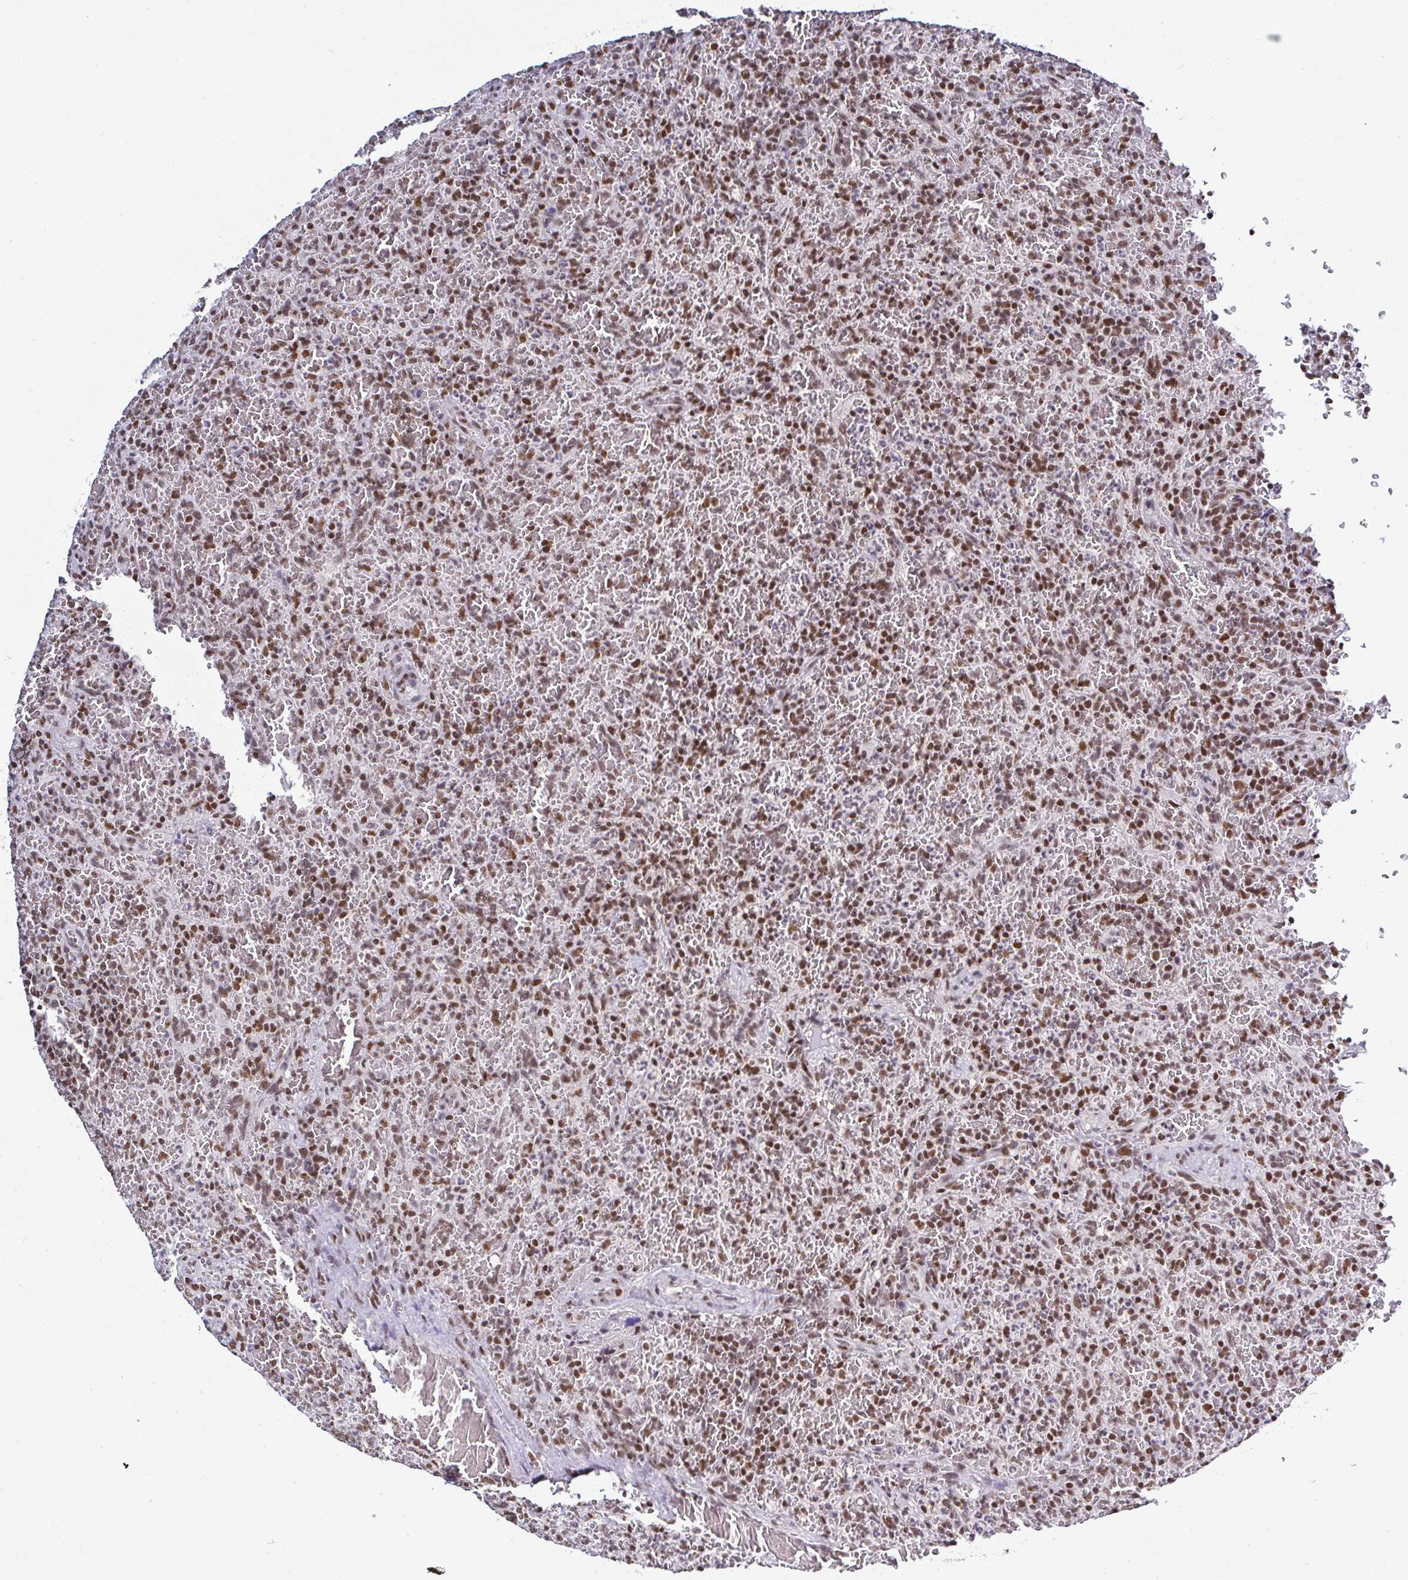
{"staining": {"intensity": "moderate", "quantity": ">75%", "location": "nuclear"}, "tissue": "lymphoma", "cell_type": "Tumor cells", "image_type": "cancer", "snomed": [{"axis": "morphology", "description": "Malignant lymphoma, non-Hodgkin's type, Low grade"}, {"axis": "topography", "description": "Spleen"}], "caption": "Immunohistochemistry of human malignant lymphoma, non-Hodgkin's type (low-grade) shows medium levels of moderate nuclear staining in approximately >75% of tumor cells.", "gene": "DR1", "patient": {"sex": "female", "age": 64}}